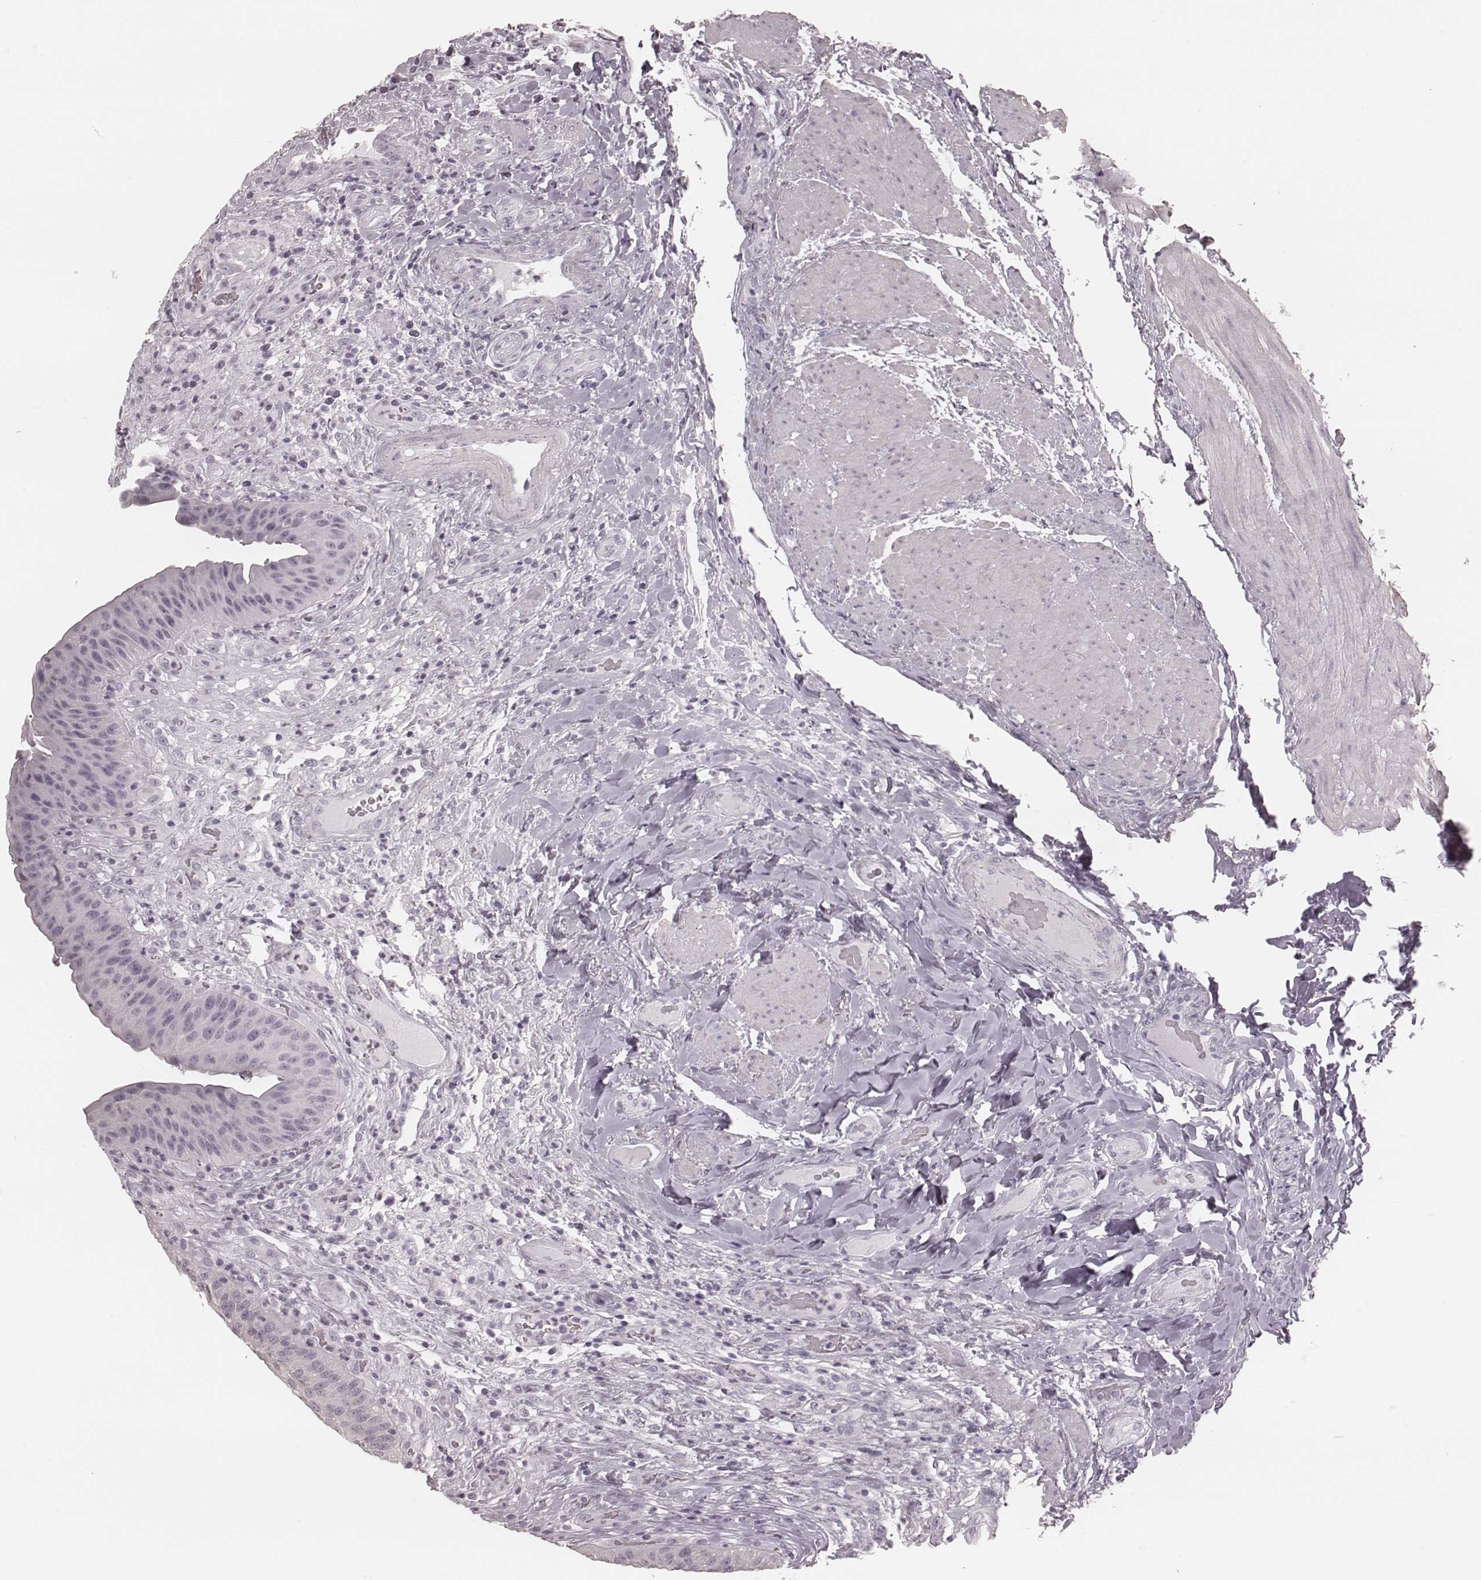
{"staining": {"intensity": "negative", "quantity": "none", "location": "none"}, "tissue": "urinary bladder", "cell_type": "Urothelial cells", "image_type": "normal", "snomed": [{"axis": "morphology", "description": "Normal tissue, NOS"}, {"axis": "topography", "description": "Urinary bladder"}], "caption": "Urinary bladder stained for a protein using immunohistochemistry shows no staining urothelial cells.", "gene": "KRT74", "patient": {"sex": "male", "age": 66}}